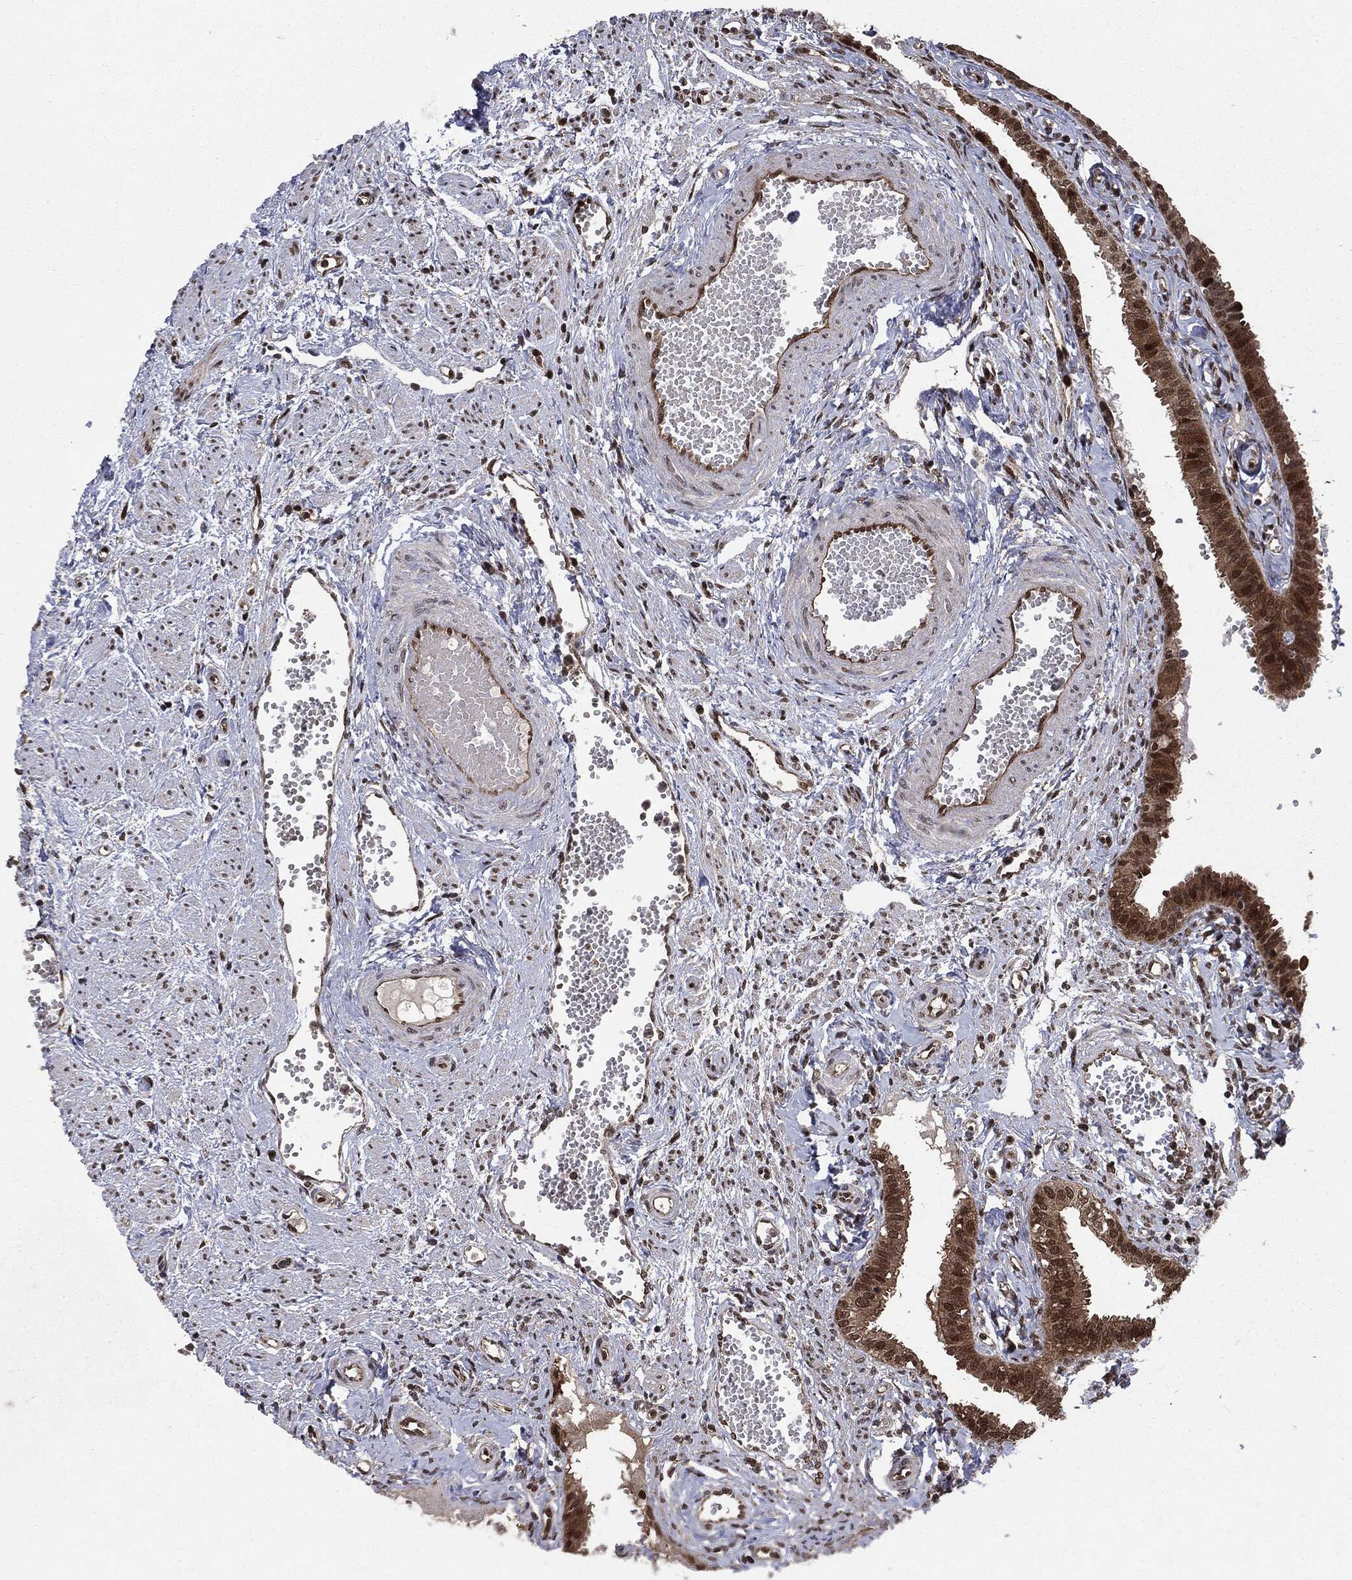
{"staining": {"intensity": "strong", "quantity": ">75%", "location": "cytoplasmic/membranous,nuclear"}, "tissue": "fallopian tube", "cell_type": "Glandular cells", "image_type": "normal", "snomed": [{"axis": "morphology", "description": "Normal tissue, NOS"}, {"axis": "topography", "description": "Fallopian tube"}, {"axis": "topography", "description": "Ovary"}], "caption": "This image shows IHC staining of unremarkable human fallopian tube, with high strong cytoplasmic/membranous,nuclear staining in about >75% of glandular cells.", "gene": "PTPA", "patient": {"sex": "female", "age": 49}}